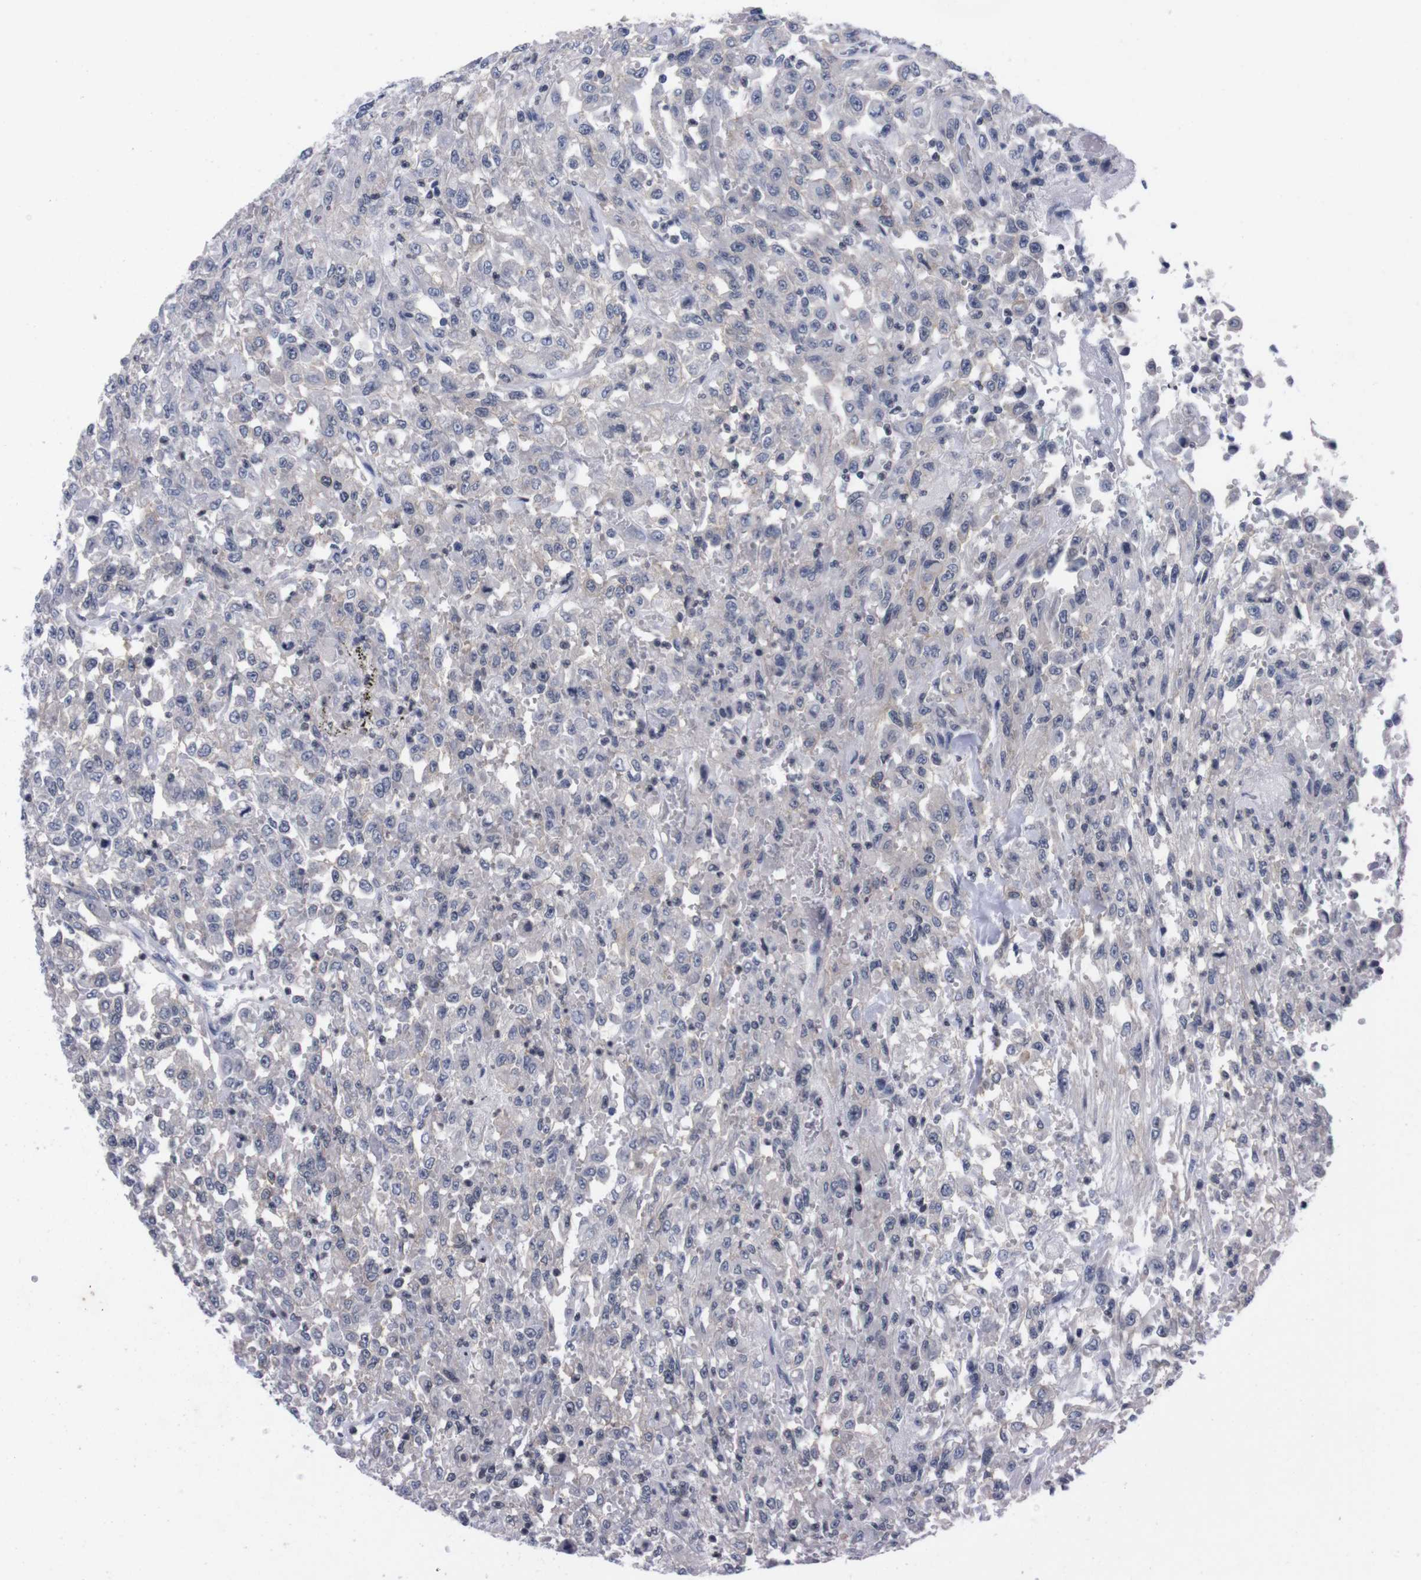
{"staining": {"intensity": "negative", "quantity": "none", "location": "none"}, "tissue": "urothelial cancer", "cell_type": "Tumor cells", "image_type": "cancer", "snomed": [{"axis": "morphology", "description": "Urothelial carcinoma, High grade"}, {"axis": "topography", "description": "Urinary bladder"}], "caption": "Immunohistochemistry histopathology image of neoplastic tissue: human urothelial cancer stained with DAB (3,3'-diaminobenzidine) displays no significant protein staining in tumor cells.", "gene": "TNFRSF21", "patient": {"sex": "male", "age": 46}}